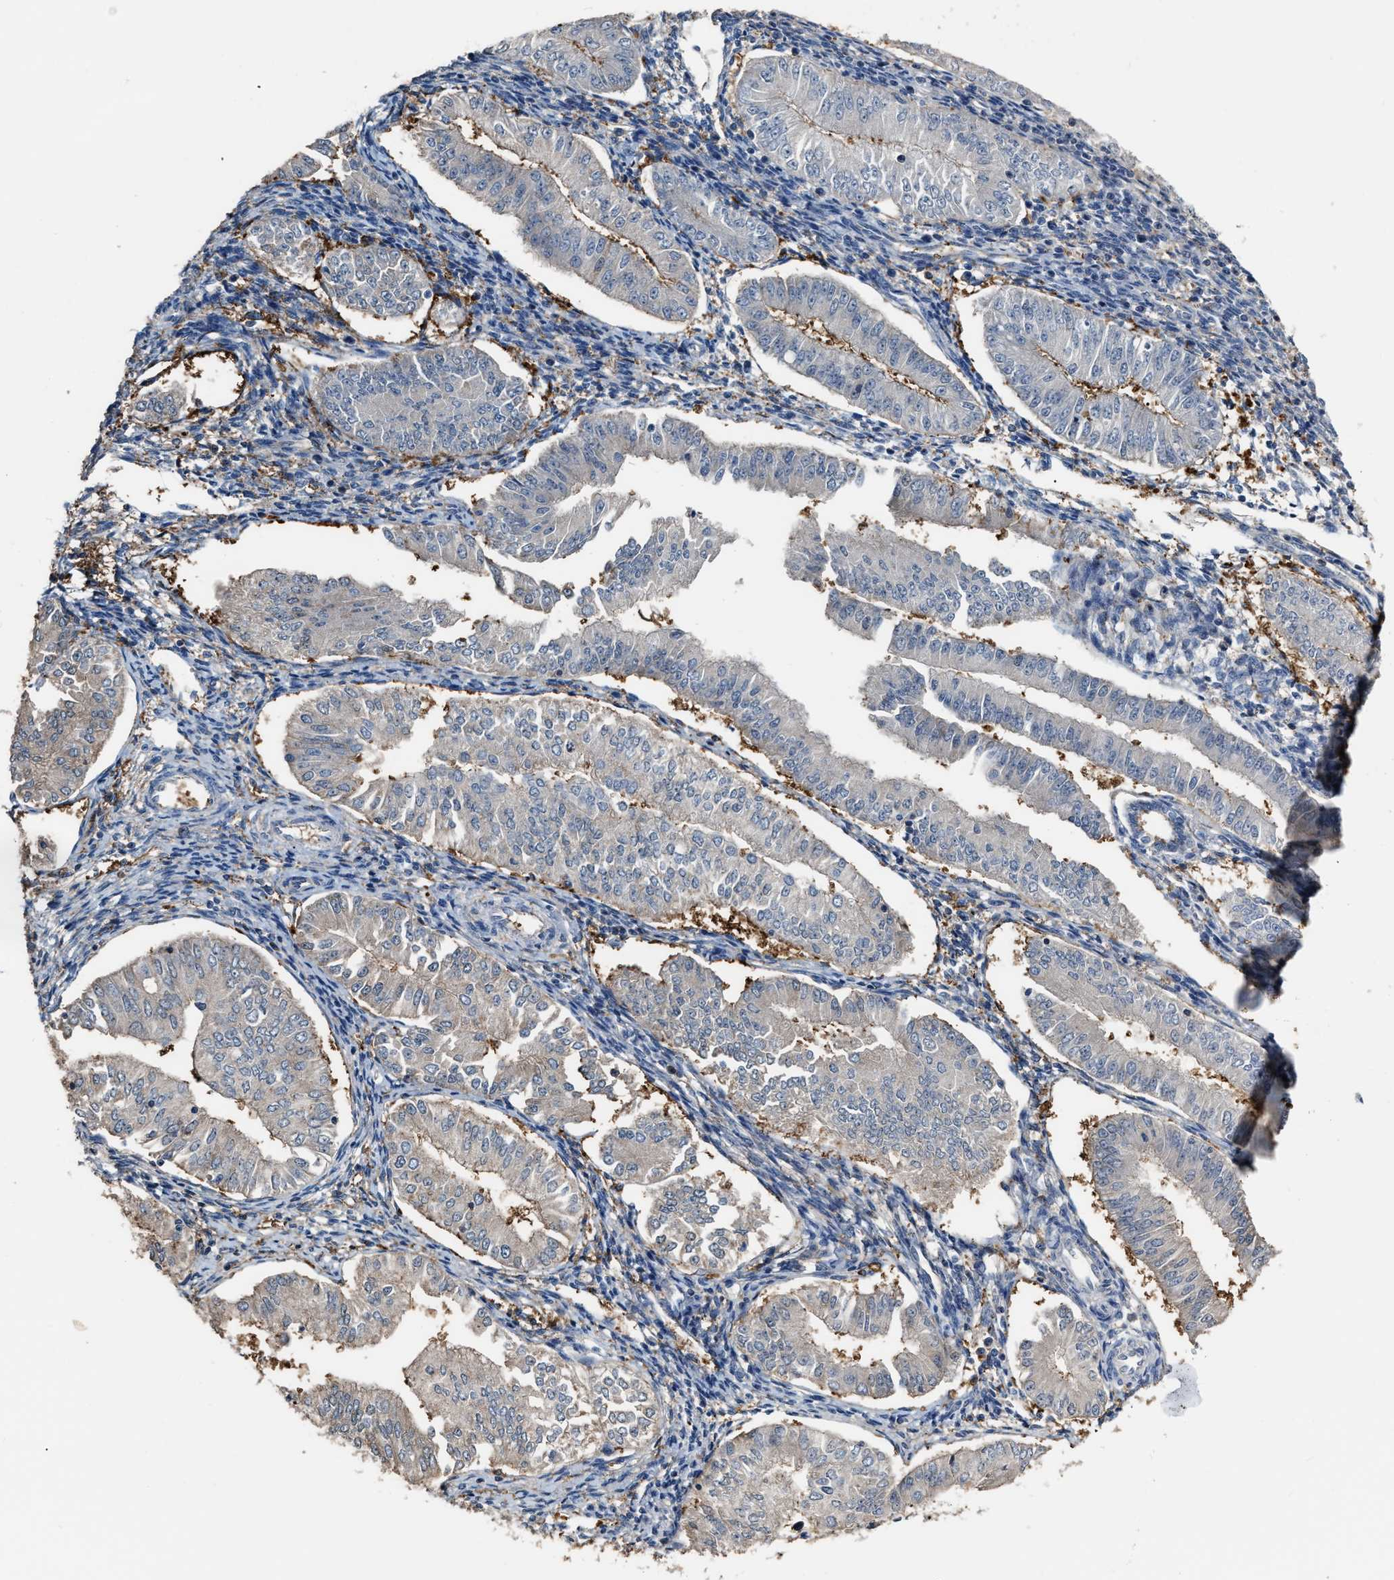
{"staining": {"intensity": "weak", "quantity": "<25%", "location": "cytoplasmic/membranous"}, "tissue": "endometrial cancer", "cell_type": "Tumor cells", "image_type": "cancer", "snomed": [{"axis": "morphology", "description": "Normal tissue, NOS"}, {"axis": "morphology", "description": "Adenocarcinoma, NOS"}, {"axis": "topography", "description": "Endometrium"}], "caption": "Photomicrograph shows no significant protein staining in tumor cells of adenocarcinoma (endometrial).", "gene": "MTPN", "patient": {"sex": "female", "age": 53}}